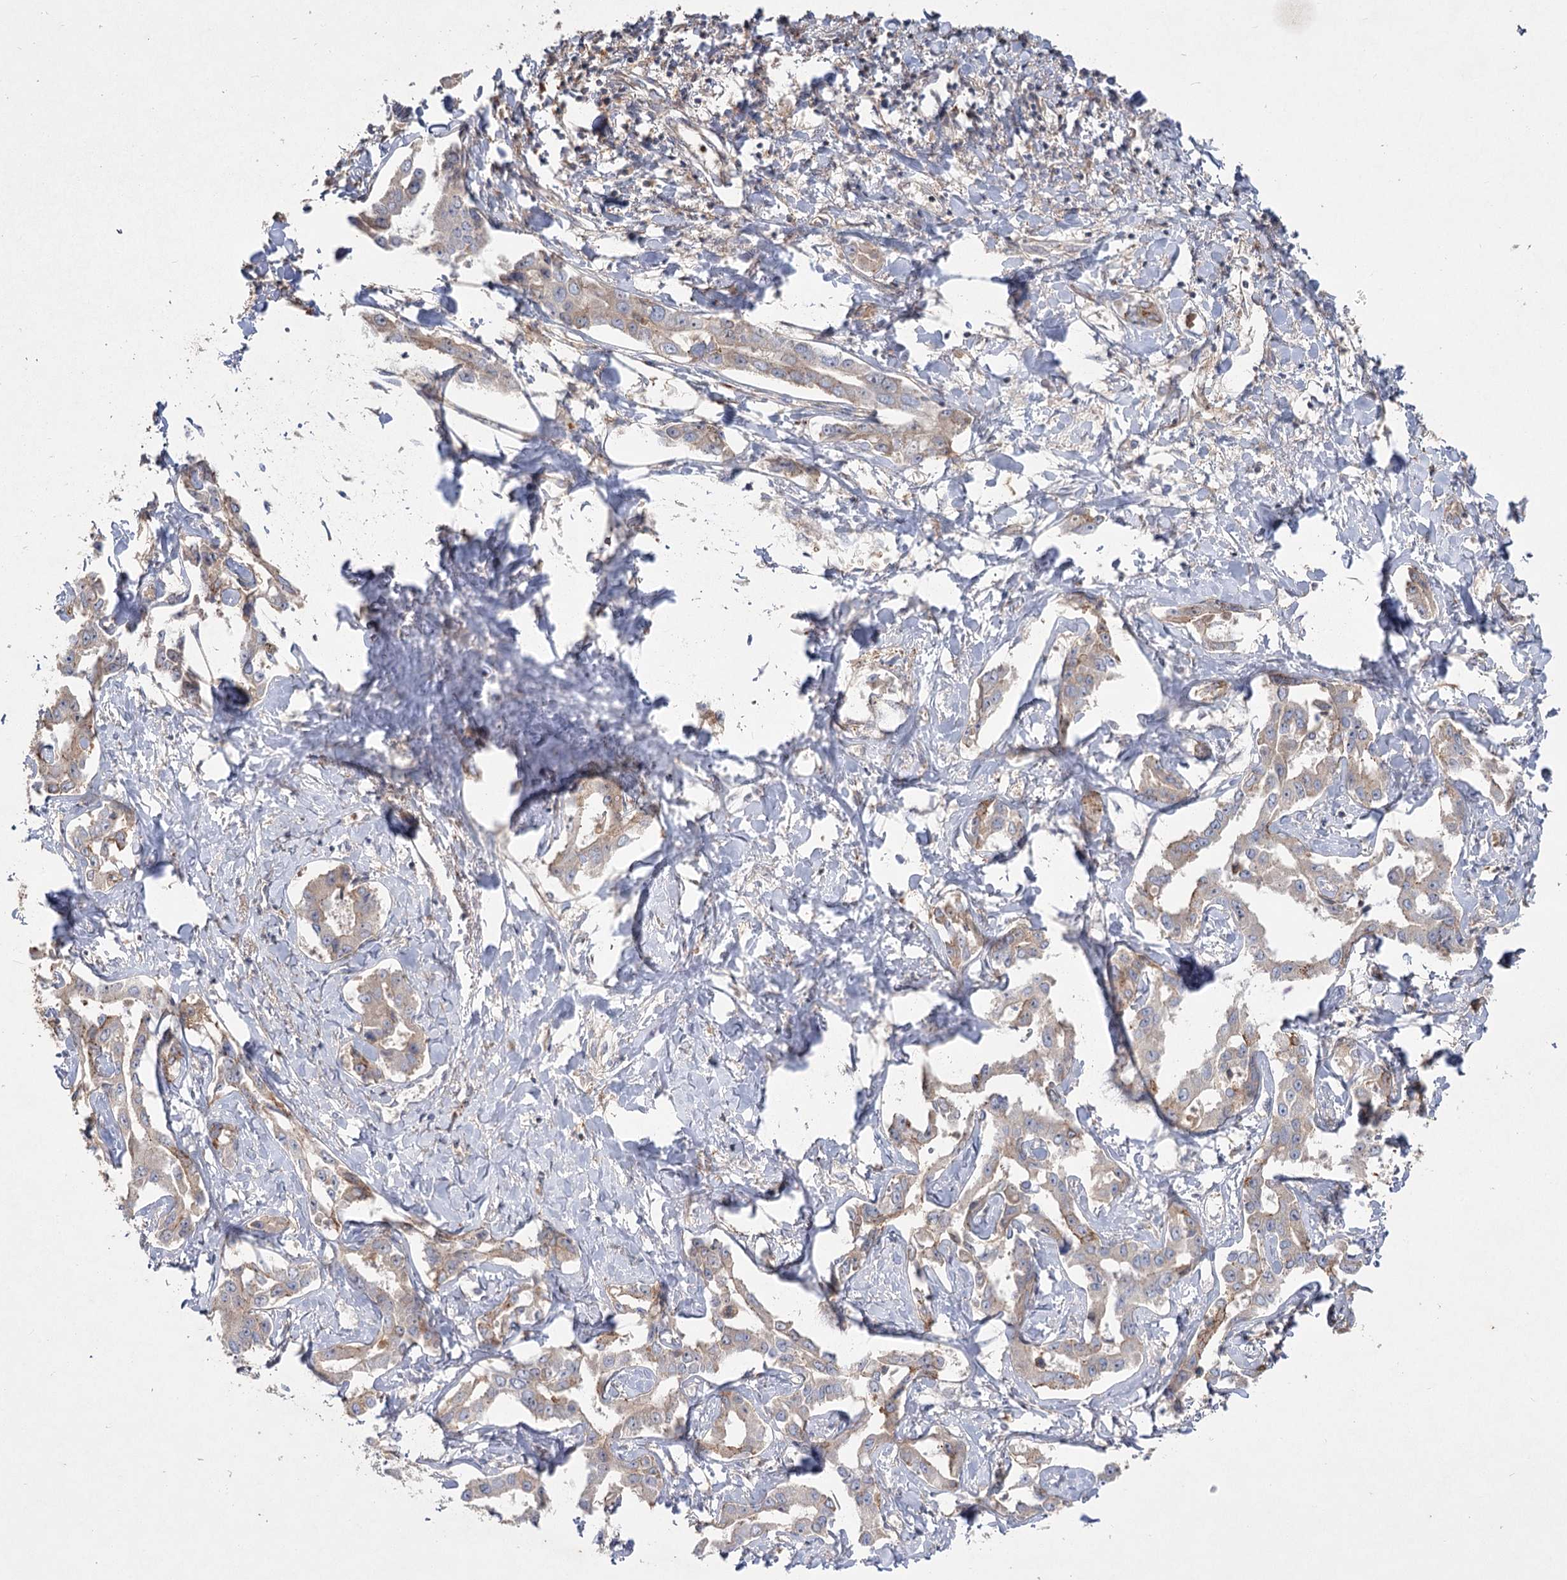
{"staining": {"intensity": "moderate", "quantity": "25%-75%", "location": "cytoplasmic/membranous"}, "tissue": "liver cancer", "cell_type": "Tumor cells", "image_type": "cancer", "snomed": [{"axis": "morphology", "description": "Cholangiocarcinoma"}, {"axis": "topography", "description": "Liver"}], "caption": "Immunohistochemistry (IHC) staining of liver cancer (cholangiocarcinoma), which displays medium levels of moderate cytoplasmic/membranous staining in approximately 25%-75% of tumor cells indicating moderate cytoplasmic/membranous protein positivity. The staining was performed using DAB (brown) for protein detection and nuclei were counterstained in hematoxylin (blue).", "gene": "KIAA0825", "patient": {"sex": "male", "age": 59}}